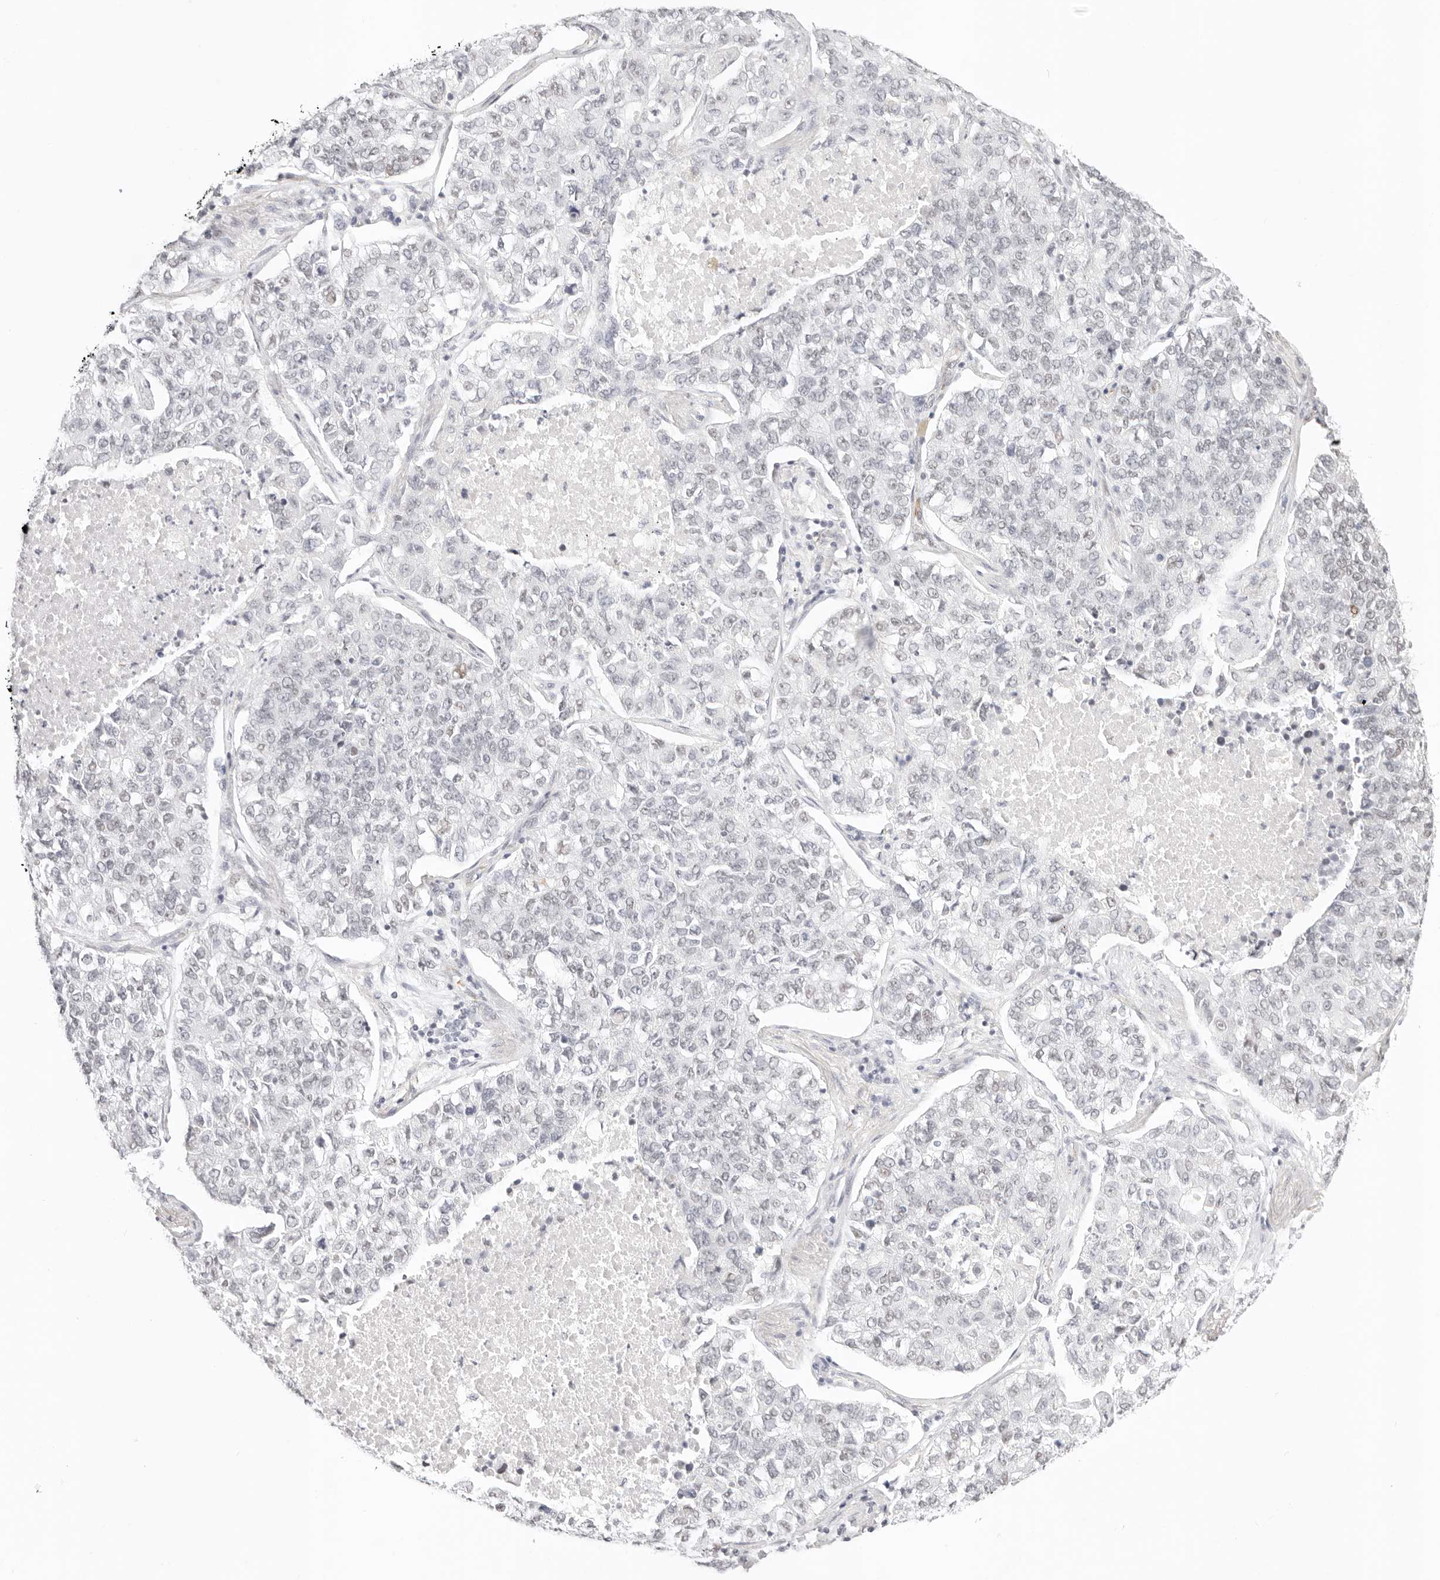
{"staining": {"intensity": "negative", "quantity": "none", "location": "none"}, "tissue": "lung cancer", "cell_type": "Tumor cells", "image_type": "cancer", "snomed": [{"axis": "morphology", "description": "Adenocarcinoma, NOS"}, {"axis": "topography", "description": "Lung"}], "caption": "Histopathology image shows no protein staining in tumor cells of adenocarcinoma (lung) tissue.", "gene": "ZC3H11A", "patient": {"sex": "male", "age": 49}}